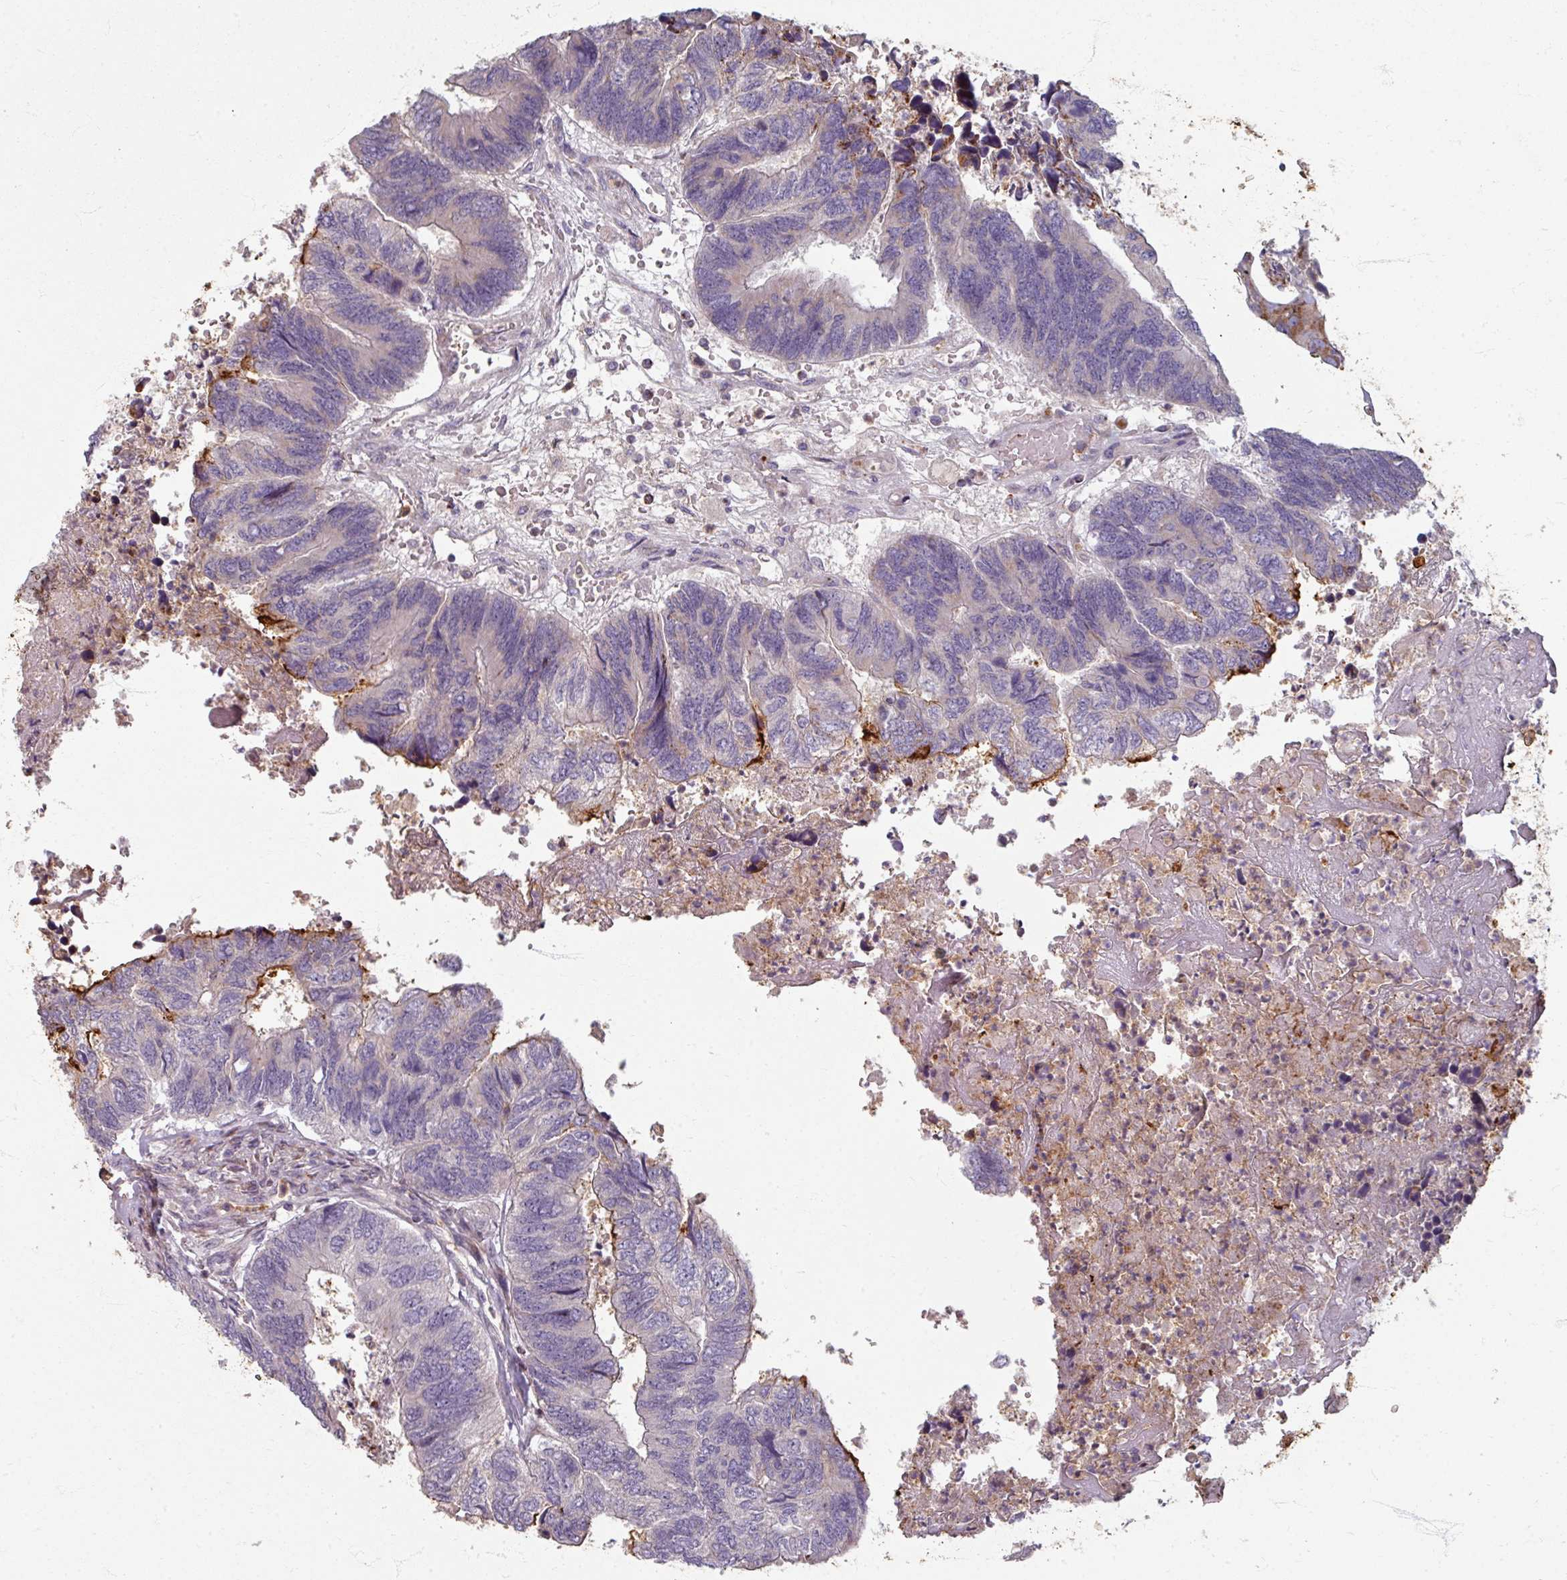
{"staining": {"intensity": "negative", "quantity": "none", "location": "none"}, "tissue": "colorectal cancer", "cell_type": "Tumor cells", "image_type": "cancer", "snomed": [{"axis": "morphology", "description": "Adenocarcinoma, NOS"}, {"axis": "topography", "description": "Colon"}], "caption": "DAB immunohistochemical staining of human colorectal cancer demonstrates no significant expression in tumor cells. (DAB immunohistochemistry (IHC), high magnification).", "gene": "GABARAPL1", "patient": {"sex": "female", "age": 67}}